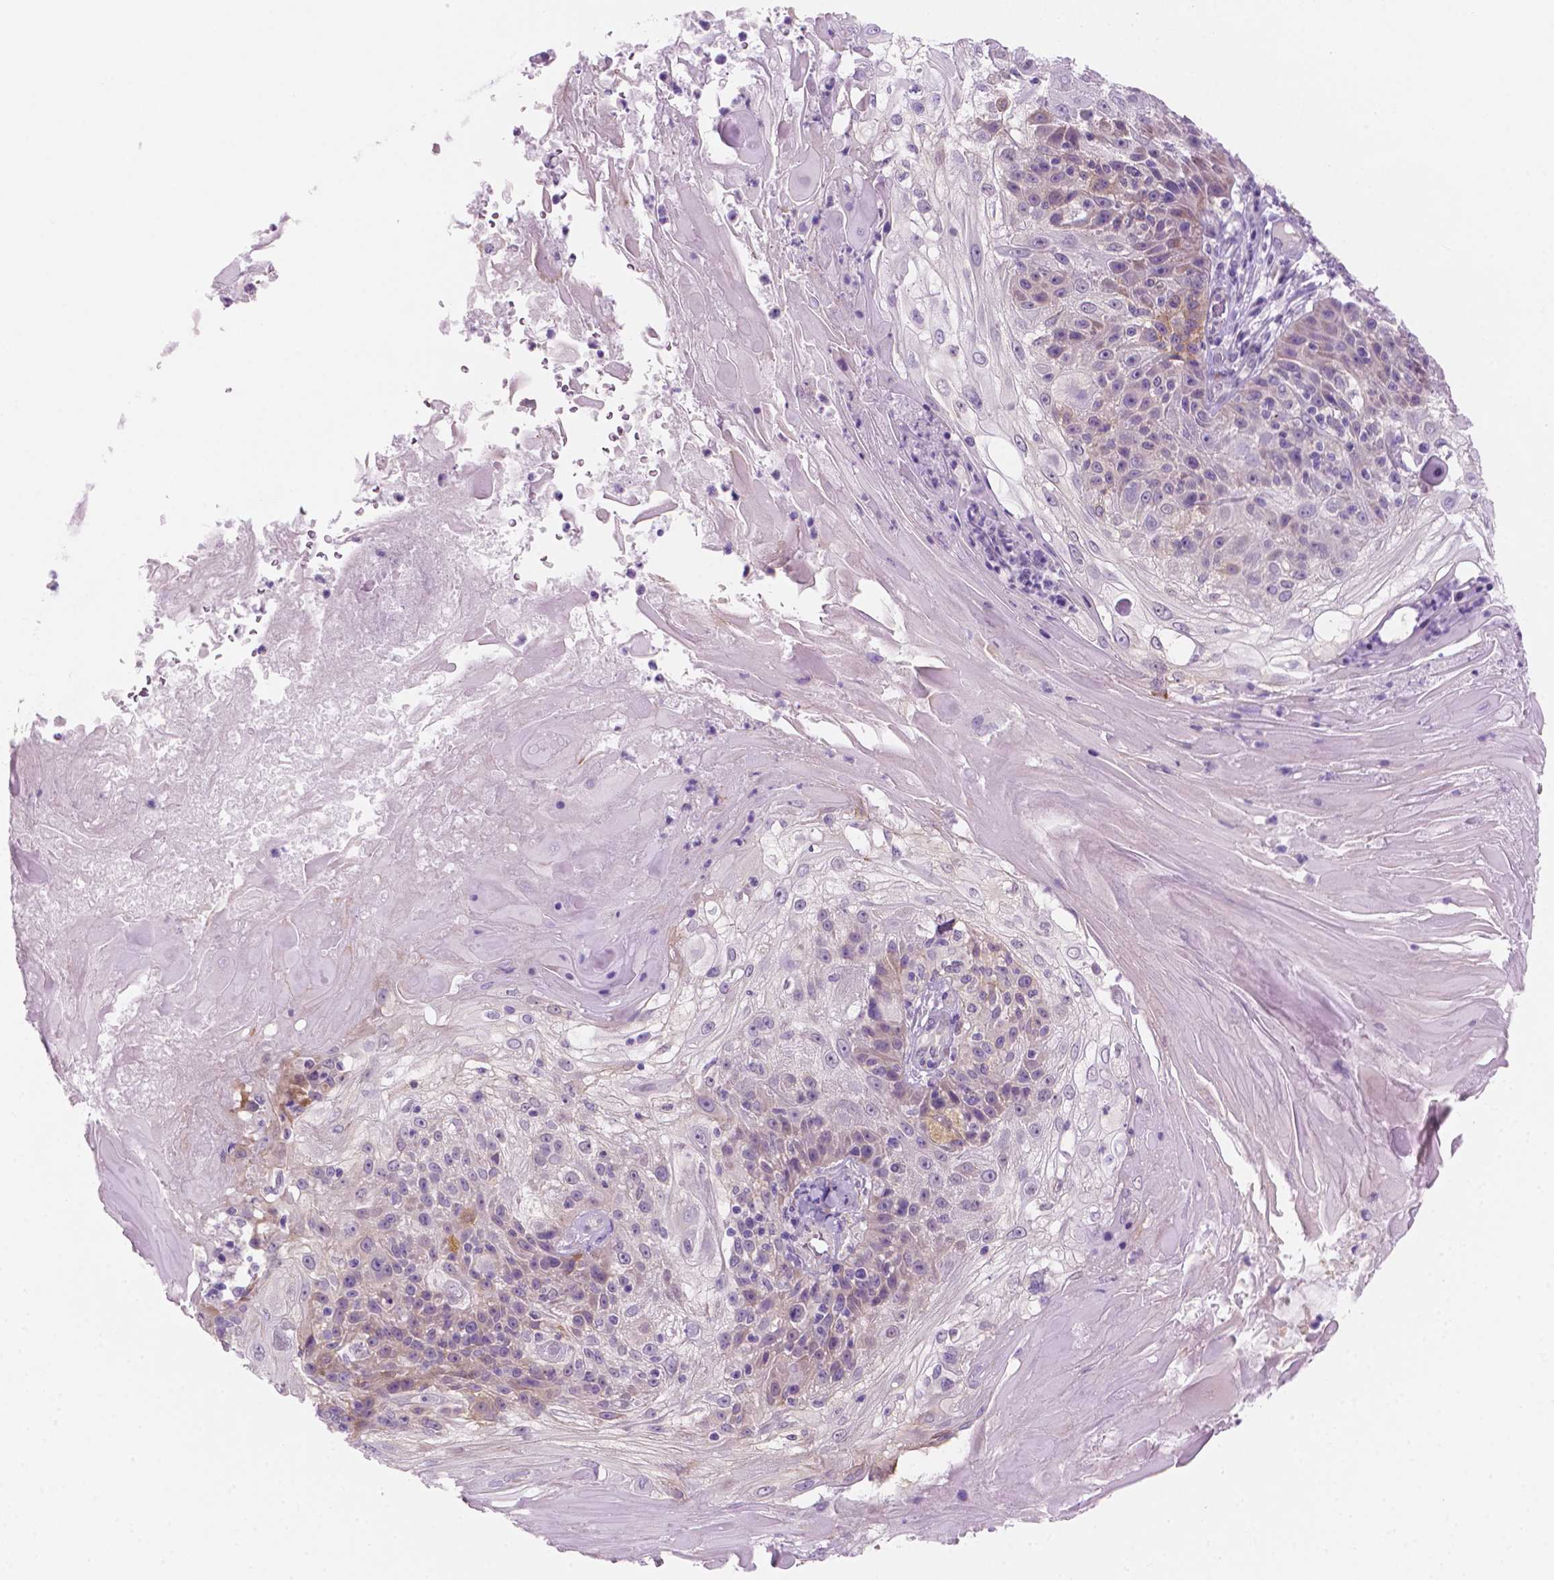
{"staining": {"intensity": "negative", "quantity": "none", "location": "none"}, "tissue": "skin cancer", "cell_type": "Tumor cells", "image_type": "cancer", "snomed": [{"axis": "morphology", "description": "Normal tissue, NOS"}, {"axis": "morphology", "description": "Squamous cell carcinoma, NOS"}, {"axis": "topography", "description": "Skin"}], "caption": "Skin squamous cell carcinoma was stained to show a protein in brown. There is no significant expression in tumor cells. (Brightfield microscopy of DAB immunohistochemistry at high magnification).", "gene": "EPPK1", "patient": {"sex": "female", "age": 83}}